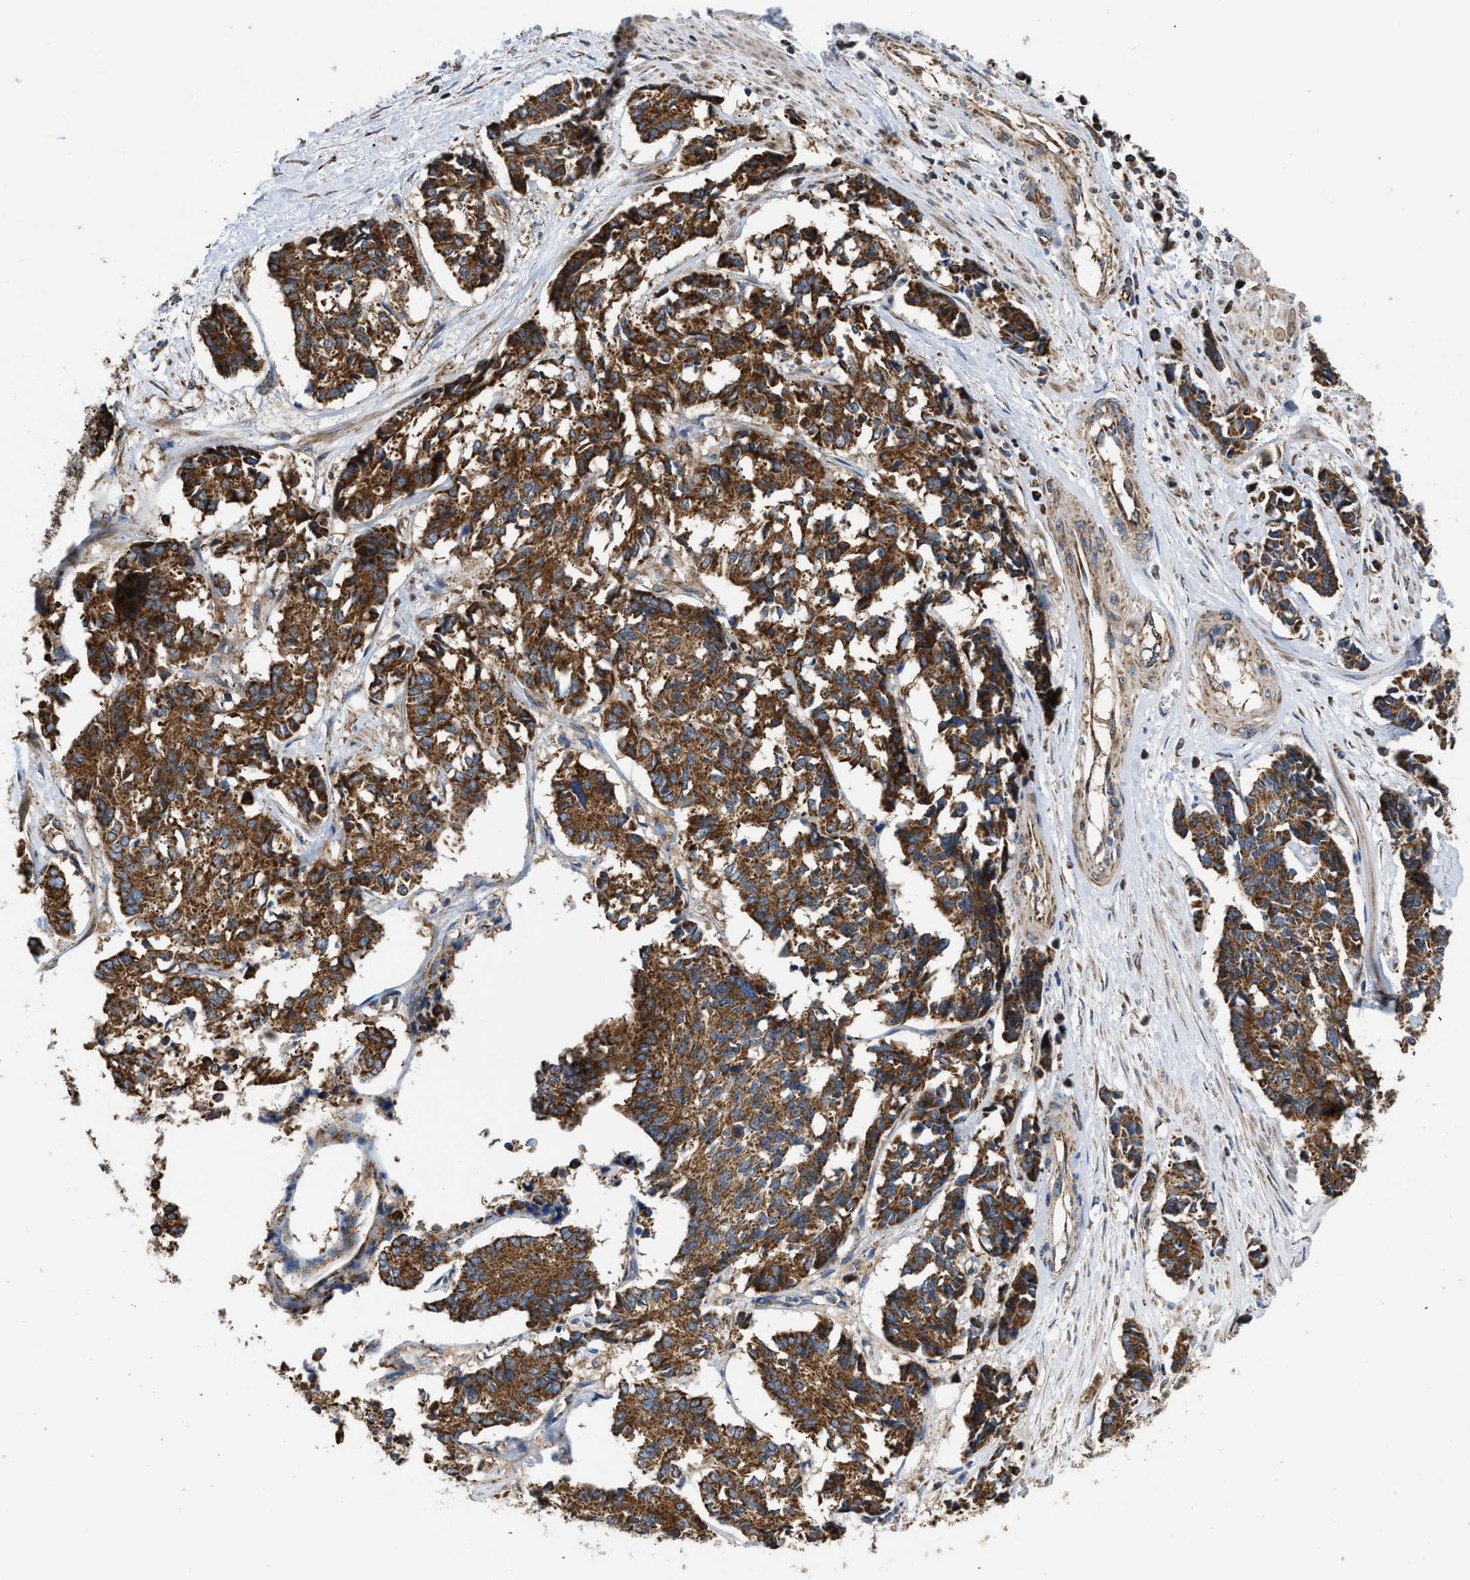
{"staining": {"intensity": "strong", "quantity": ">75%", "location": "cytoplasmic/membranous"}, "tissue": "cervical cancer", "cell_type": "Tumor cells", "image_type": "cancer", "snomed": [{"axis": "morphology", "description": "Squamous cell carcinoma, NOS"}, {"axis": "topography", "description": "Cervix"}], "caption": "Immunohistochemistry (IHC) micrograph of neoplastic tissue: squamous cell carcinoma (cervical) stained using IHC demonstrates high levels of strong protein expression localized specifically in the cytoplasmic/membranous of tumor cells, appearing as a cytoplasmic/membranous brown color.", "gene": "OPTN", "patient": {"sex": "female", "age": 35}}